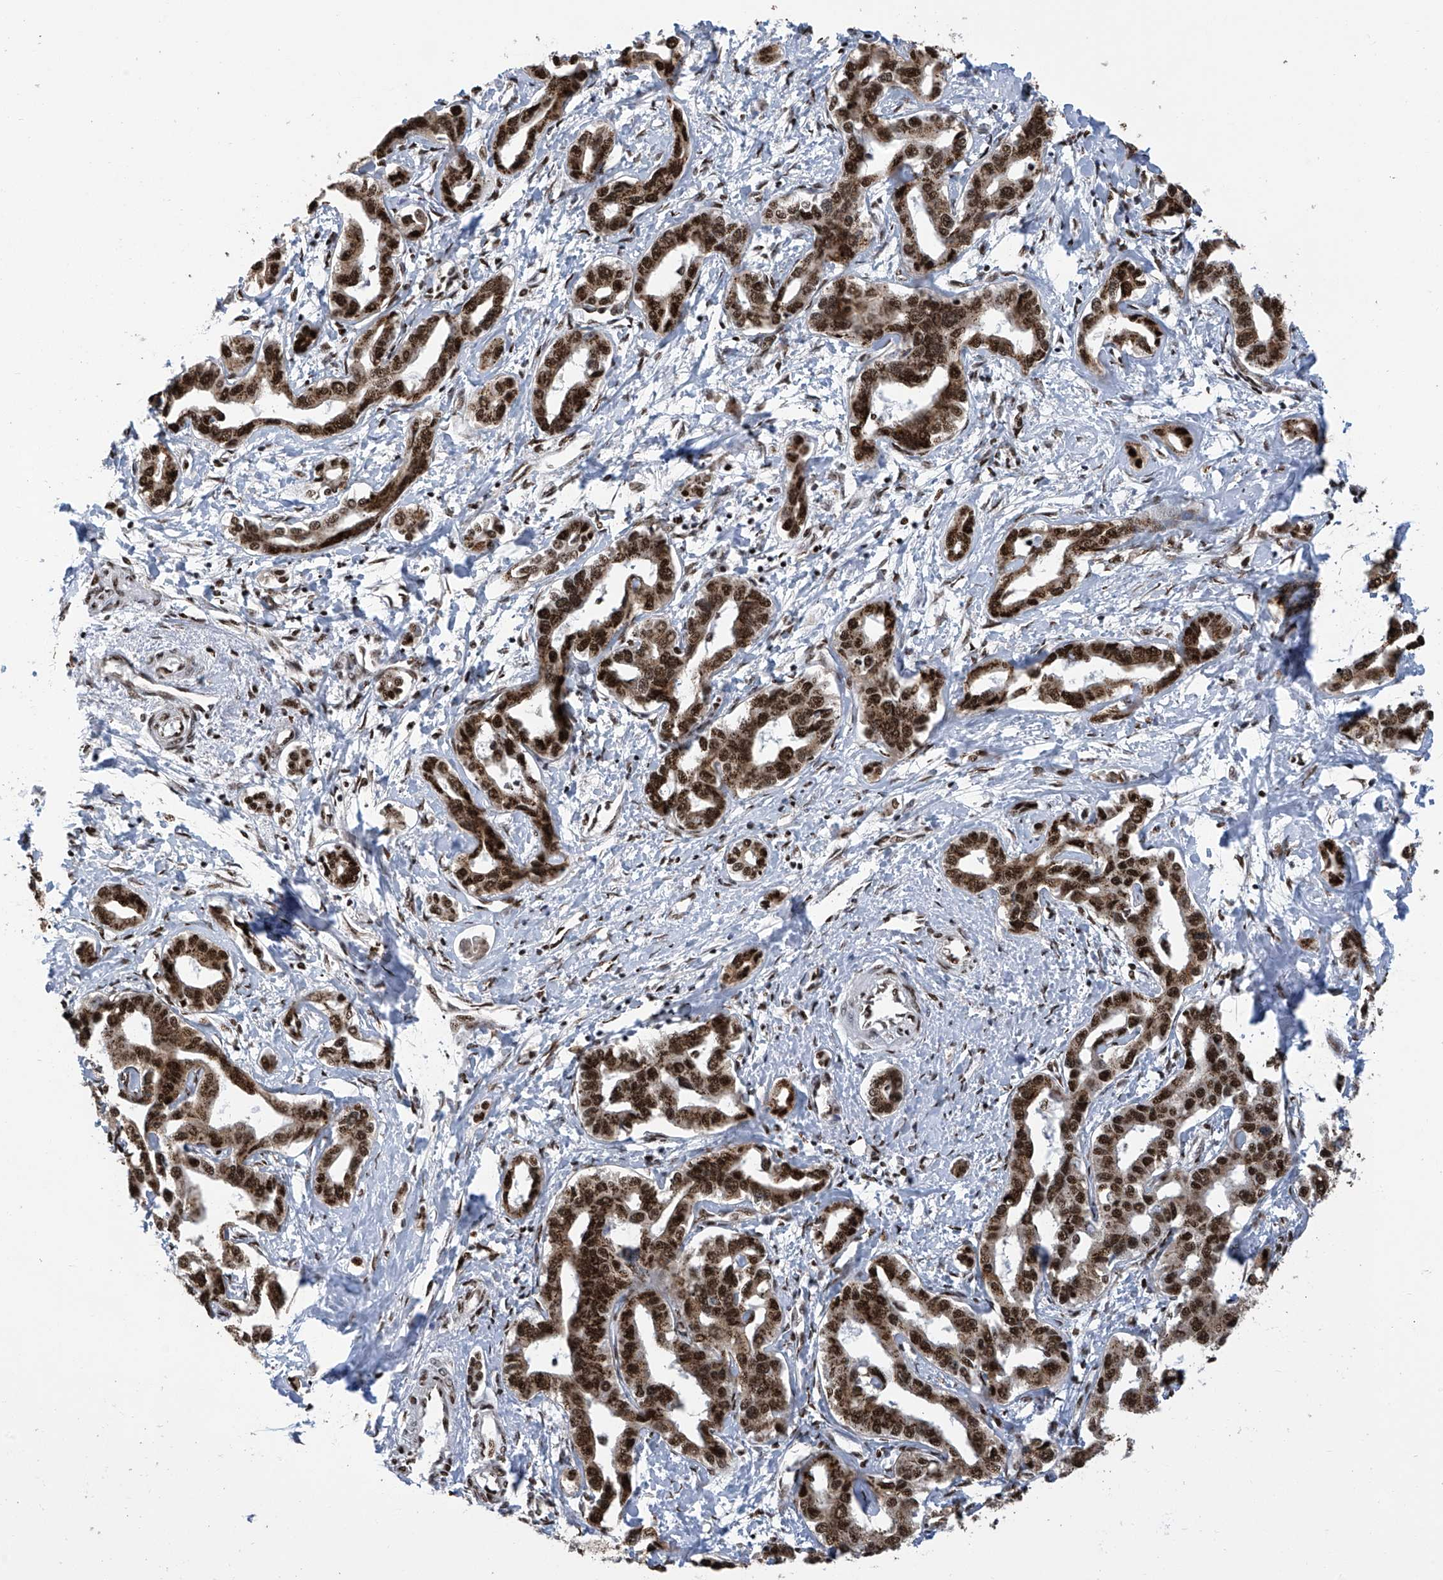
{"staining": {"intensity": "strong", "quantity": ">75%", "location": "cytoplasmic/membranous,nuclear"}, "tissue": "liver cancer", "cell_type": "Tumor cells", "image_type": "cancer", "snomed": [{"axis": "morphology", "description": "Cholangiocarcinoma"}, {"axis": "topography", "description": "Liver"}], "caption": "Liver cholangiocarcinoma stained with a brown dye displays strong cytoplasmic/membranous and nuclear positive positivity in approximately >75% of tumor cells.", "gene": "APLF", "patient": {"sex": "male", "age": 59}}